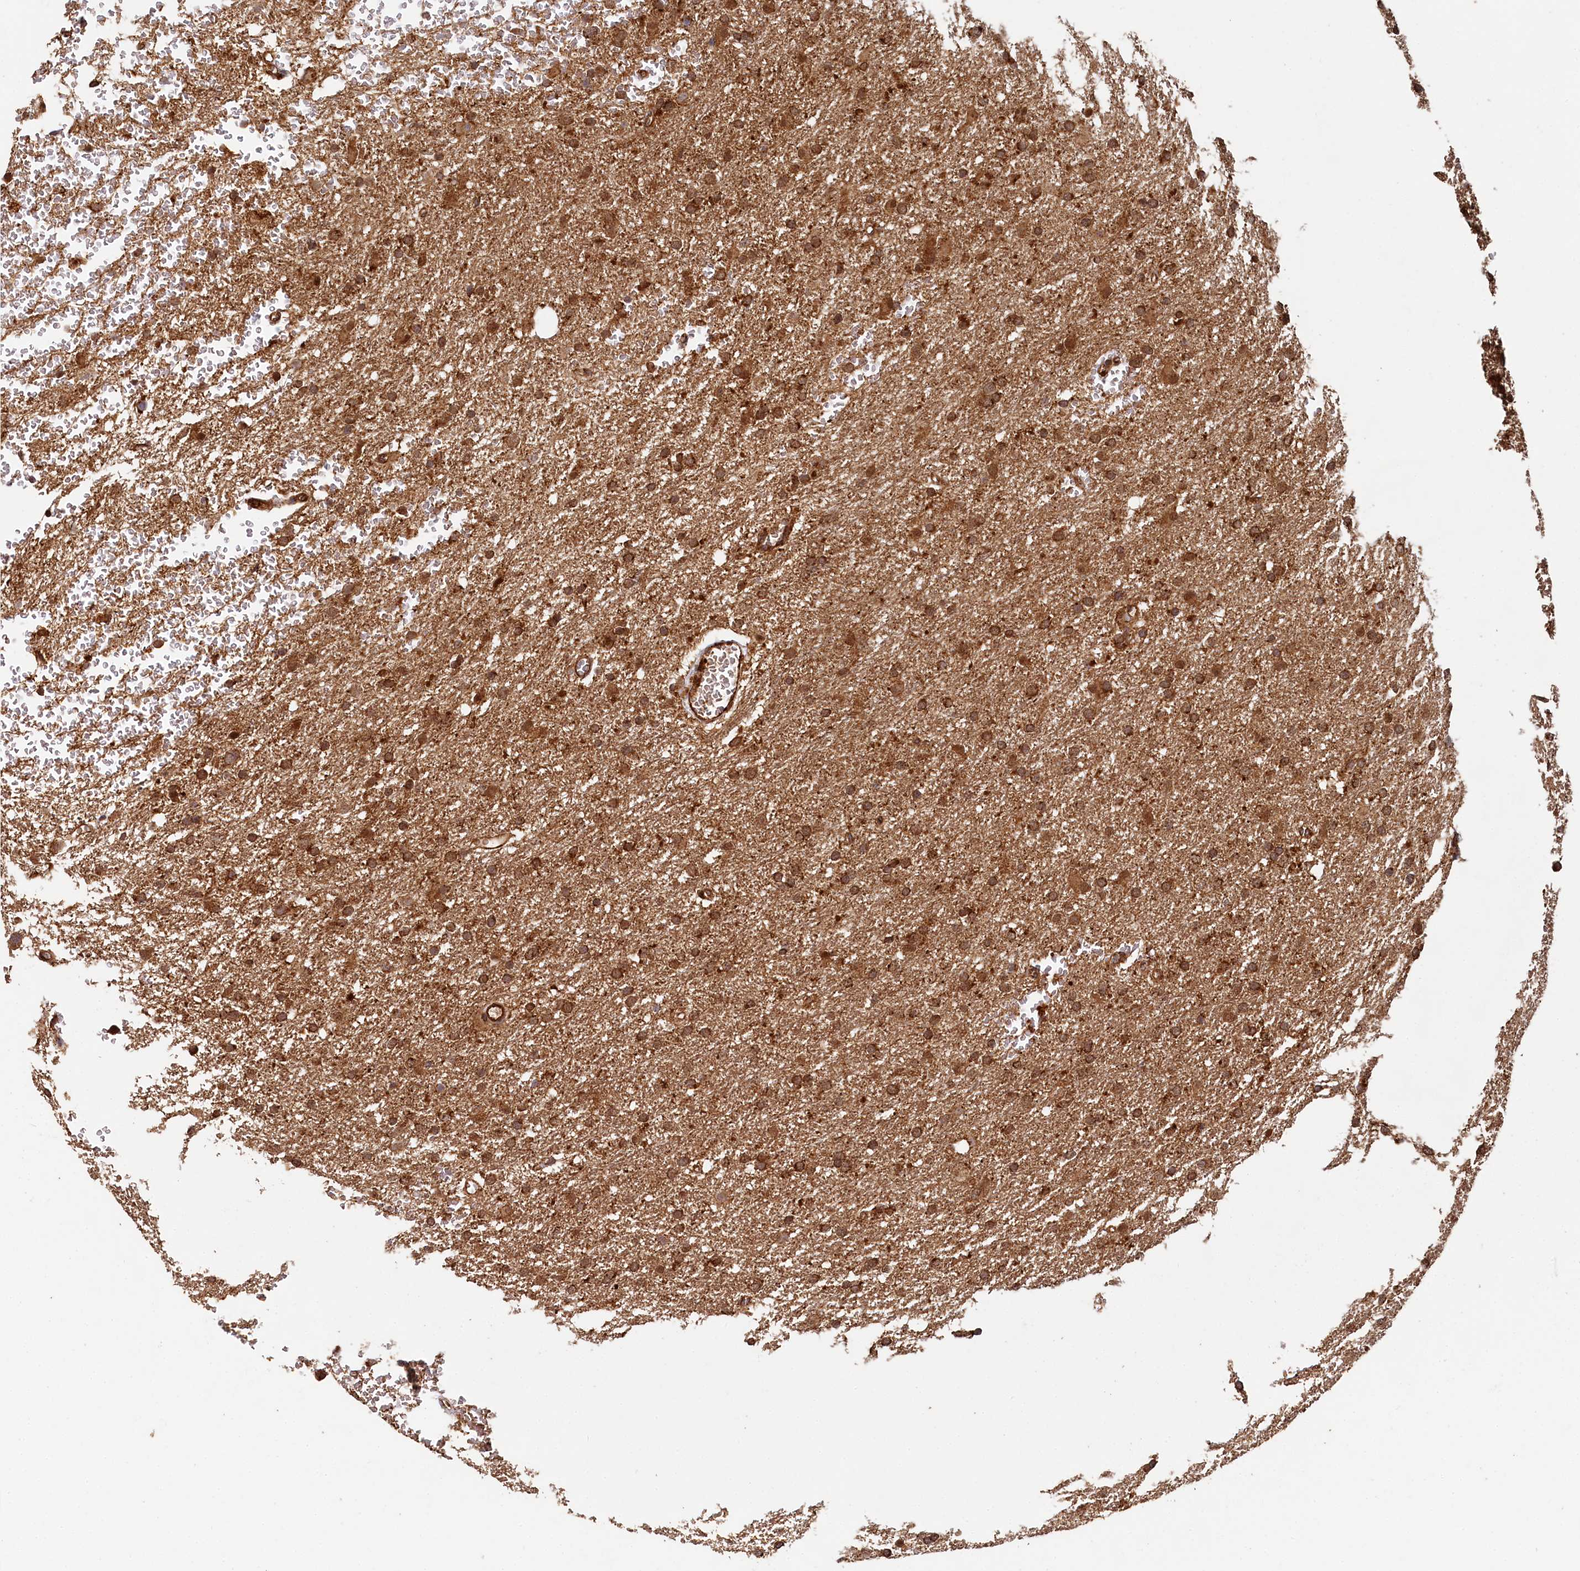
{"staining": {"intensity": "moderate", "quantity": ">75%", "location": "cytoplasmic/membranous"}, "tissue": "glioma", "cell_type": "Tumor cells", "image_type": "cancer", "snomed": [{"axis": "morphology", "description": "Glioma, malignant, High grade"}, {"axis": "topography", "description": "Cerebral cortex"}], "caption": "Moderate cytoplasmic/membranous protein staining is appreciated in about >75% of tumor cells in glioma. The staining was performed using DAB (3,3'-diaminobenzidine), with brown indicating positive protein expression. Nuclei are stained blue with hematoxylin.", "gene": "STUB1", "patient": {"sex": "female", "age": 36}}